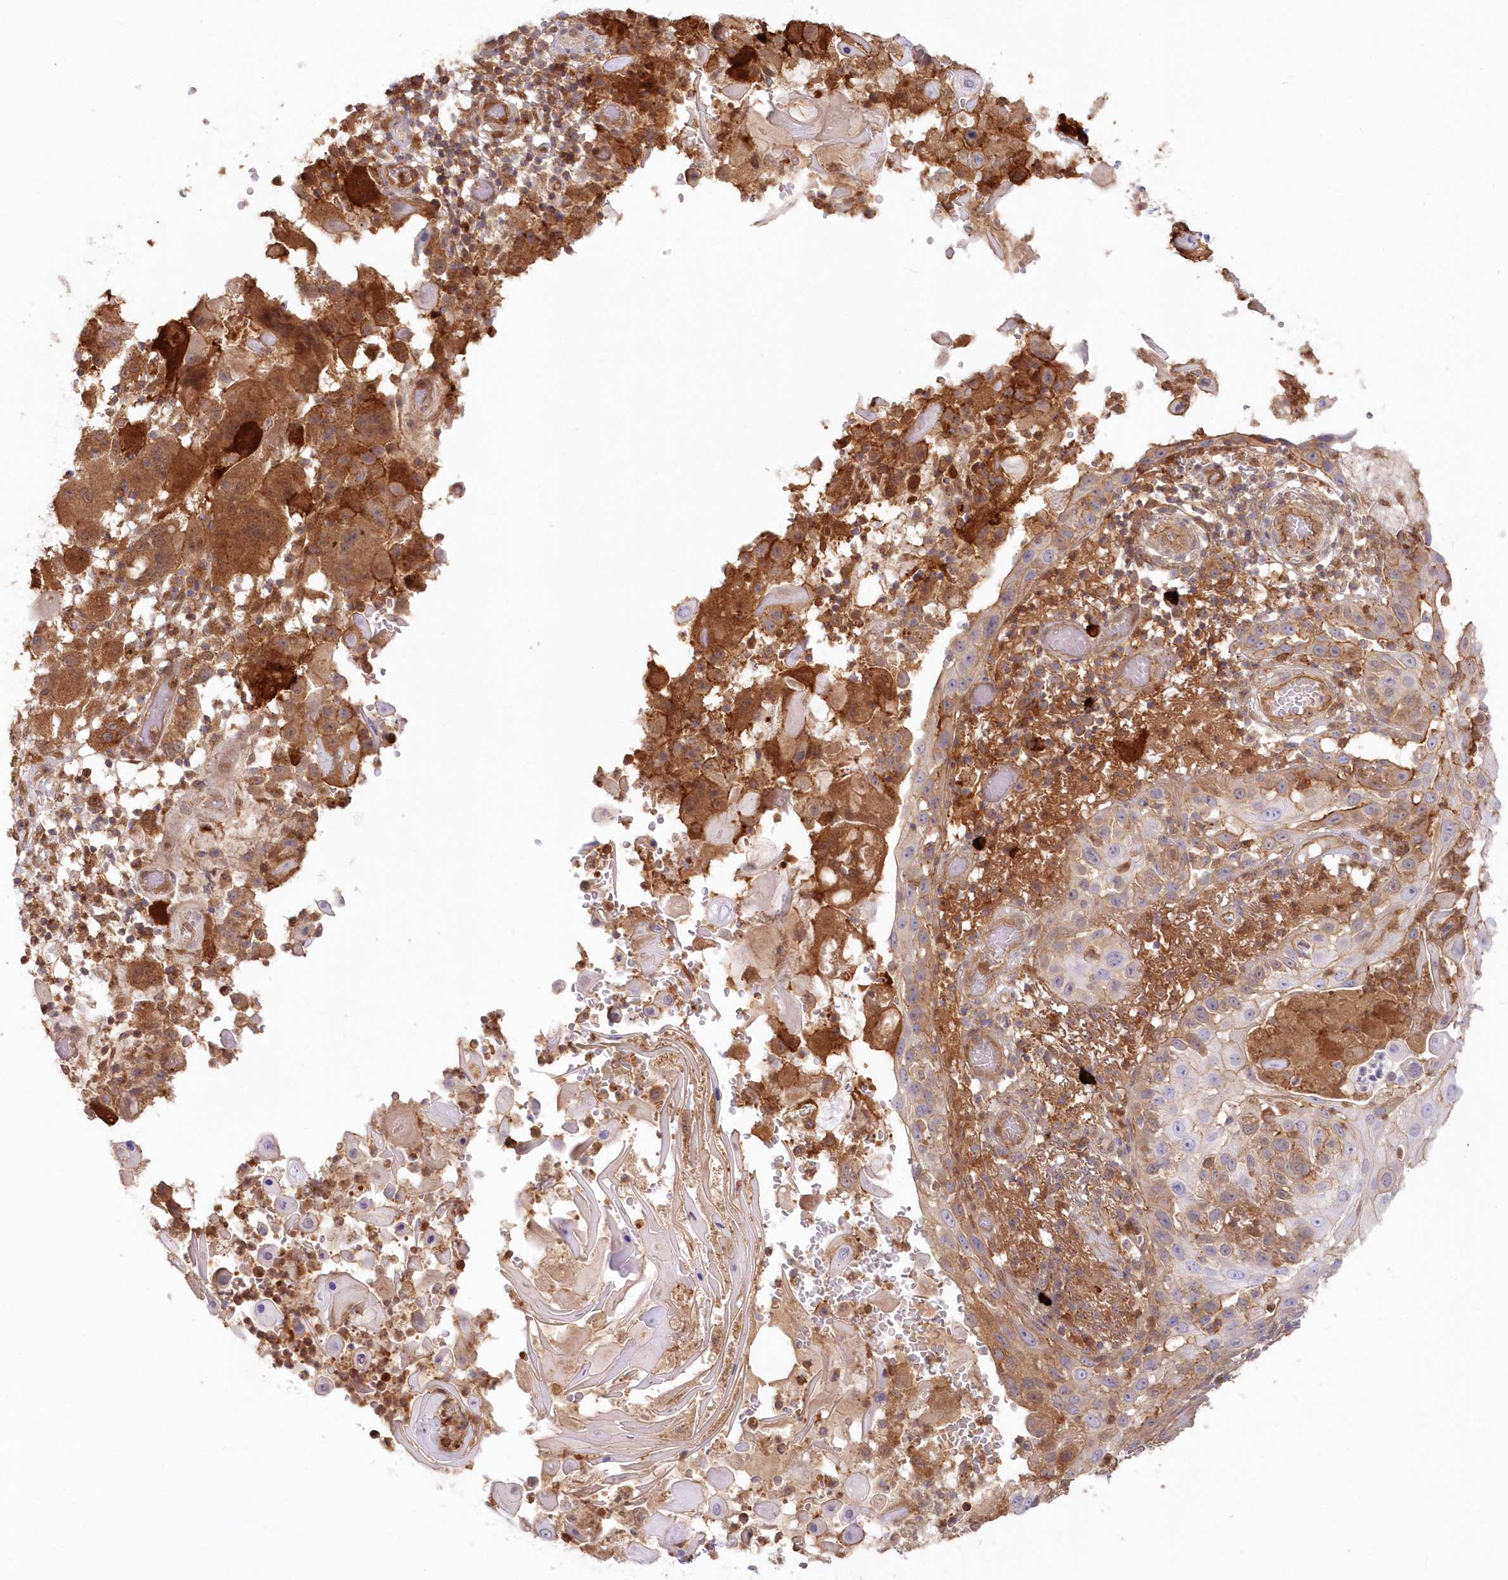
{"staining": {"intensity": "moderate", "quantity": "<25%", "location": "cytoplasmic/membranous"}, "tissue": "skin cancer", "cell_type": "Tumor cells", "image_type": "cancer", "snomed": [{"axis": "morphology", "description": "Squamous cell carcinoma, NOS"}, {"axis": "topography", "description": "Skin"}], "caption": "Skin squamous cell carcinoma tissue shows moderate cytoplasmic/membranous expression in about <25% of tumor cells, visualized by immunohistochemistry. Immunohistochemistry stains the protein in brown and the nuclei are stained blue.", "gene": "GBE1", "patient": {"sex": "female", "age": 44}}